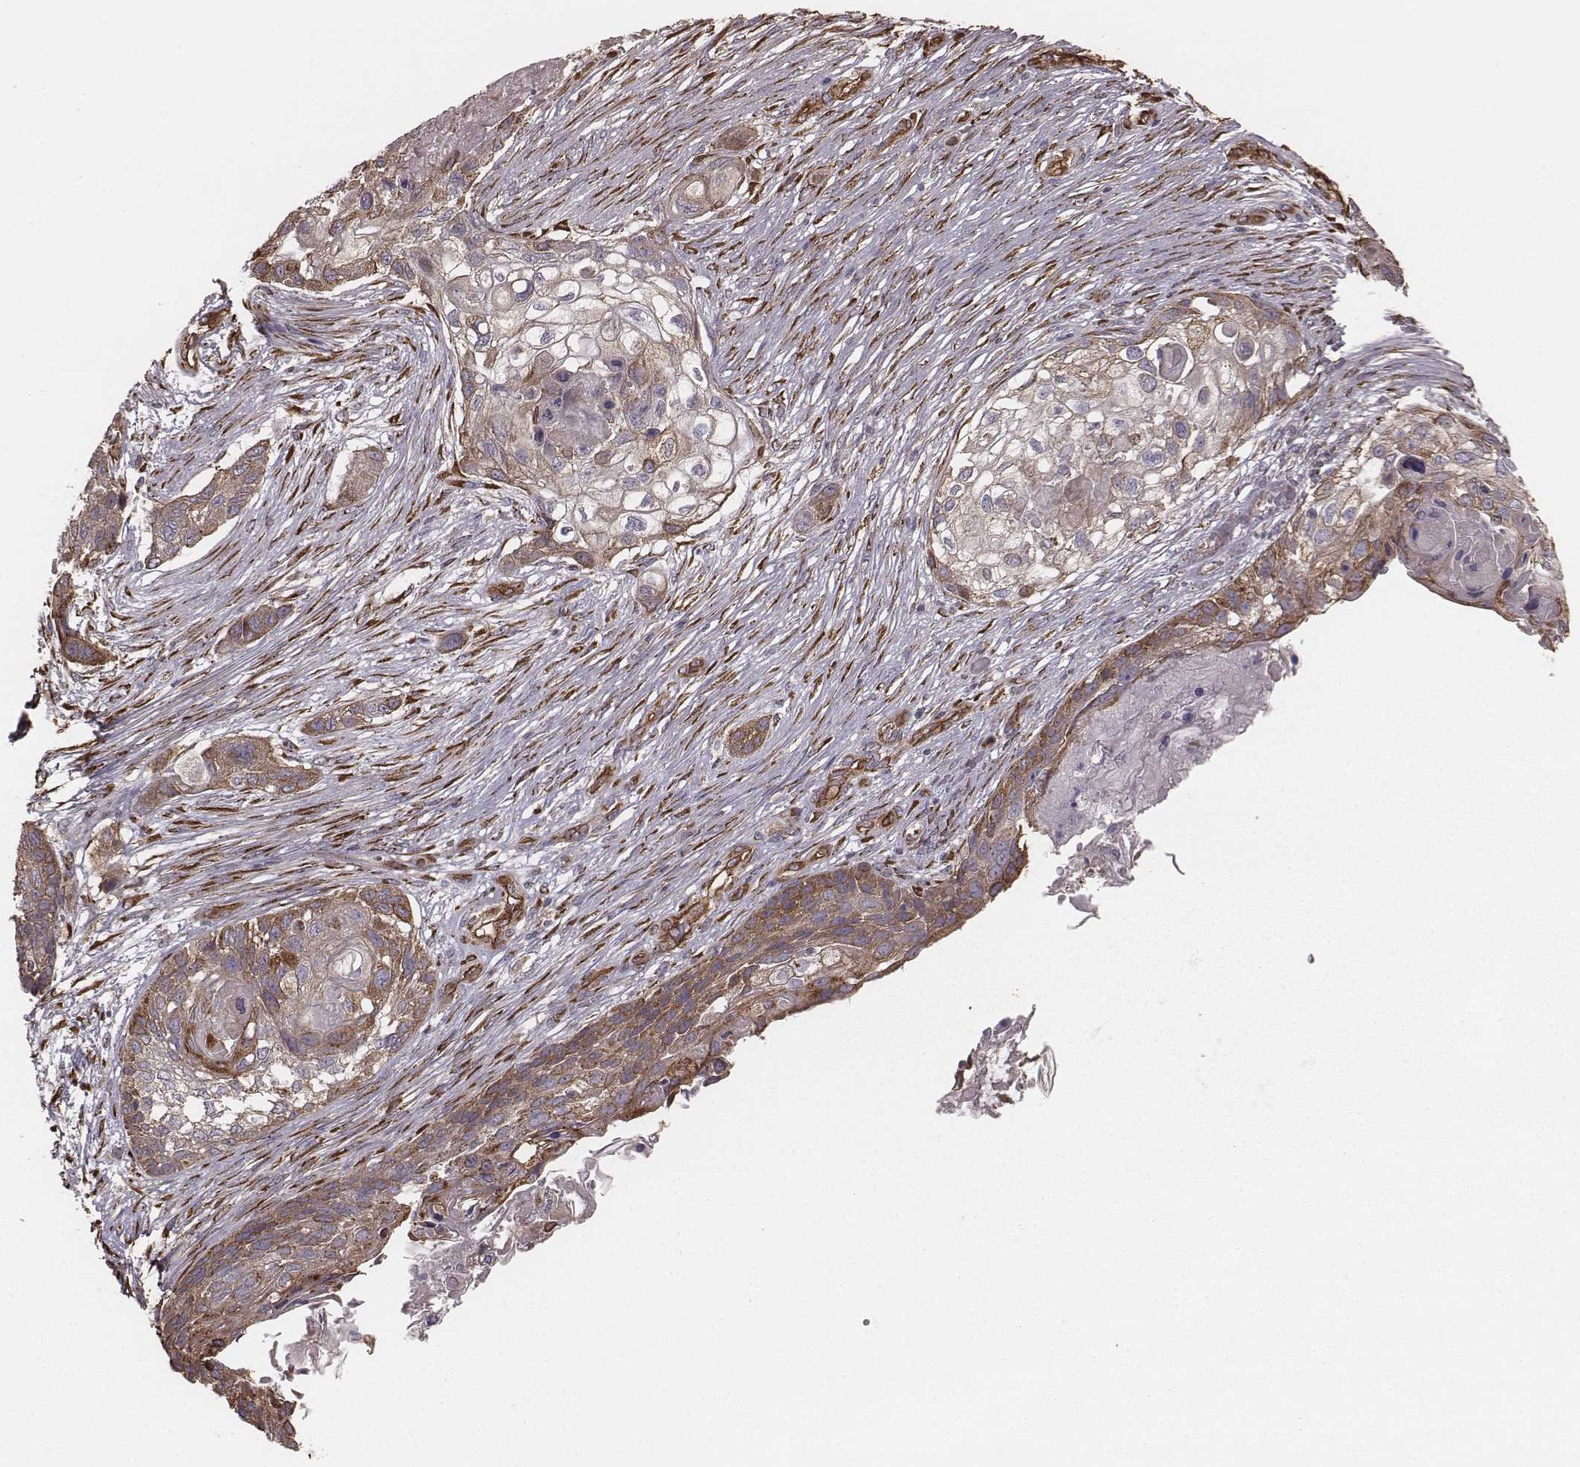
{"staining": {"intensity": "moderate", "quantity": ">75%", "location": "cytoplasmic/membranous"}, "tissue": "lung cancer", "cell_type": "Tumor cells", "image_type": "cancer", "snomed": [{"axis": "morphology", "description": "Squamous cell carcinoma, NOS"}, {"axis": "topography", "description": "Lung"}], "caption": "Tumor cells display medium levels of moderate cytoplasmic/membranous staining in approximately >75% of cells in human lung cancer (squamous cell carcinoma).", "gene": "PALMD", "patient": {"sex": "male", "age": 69}}